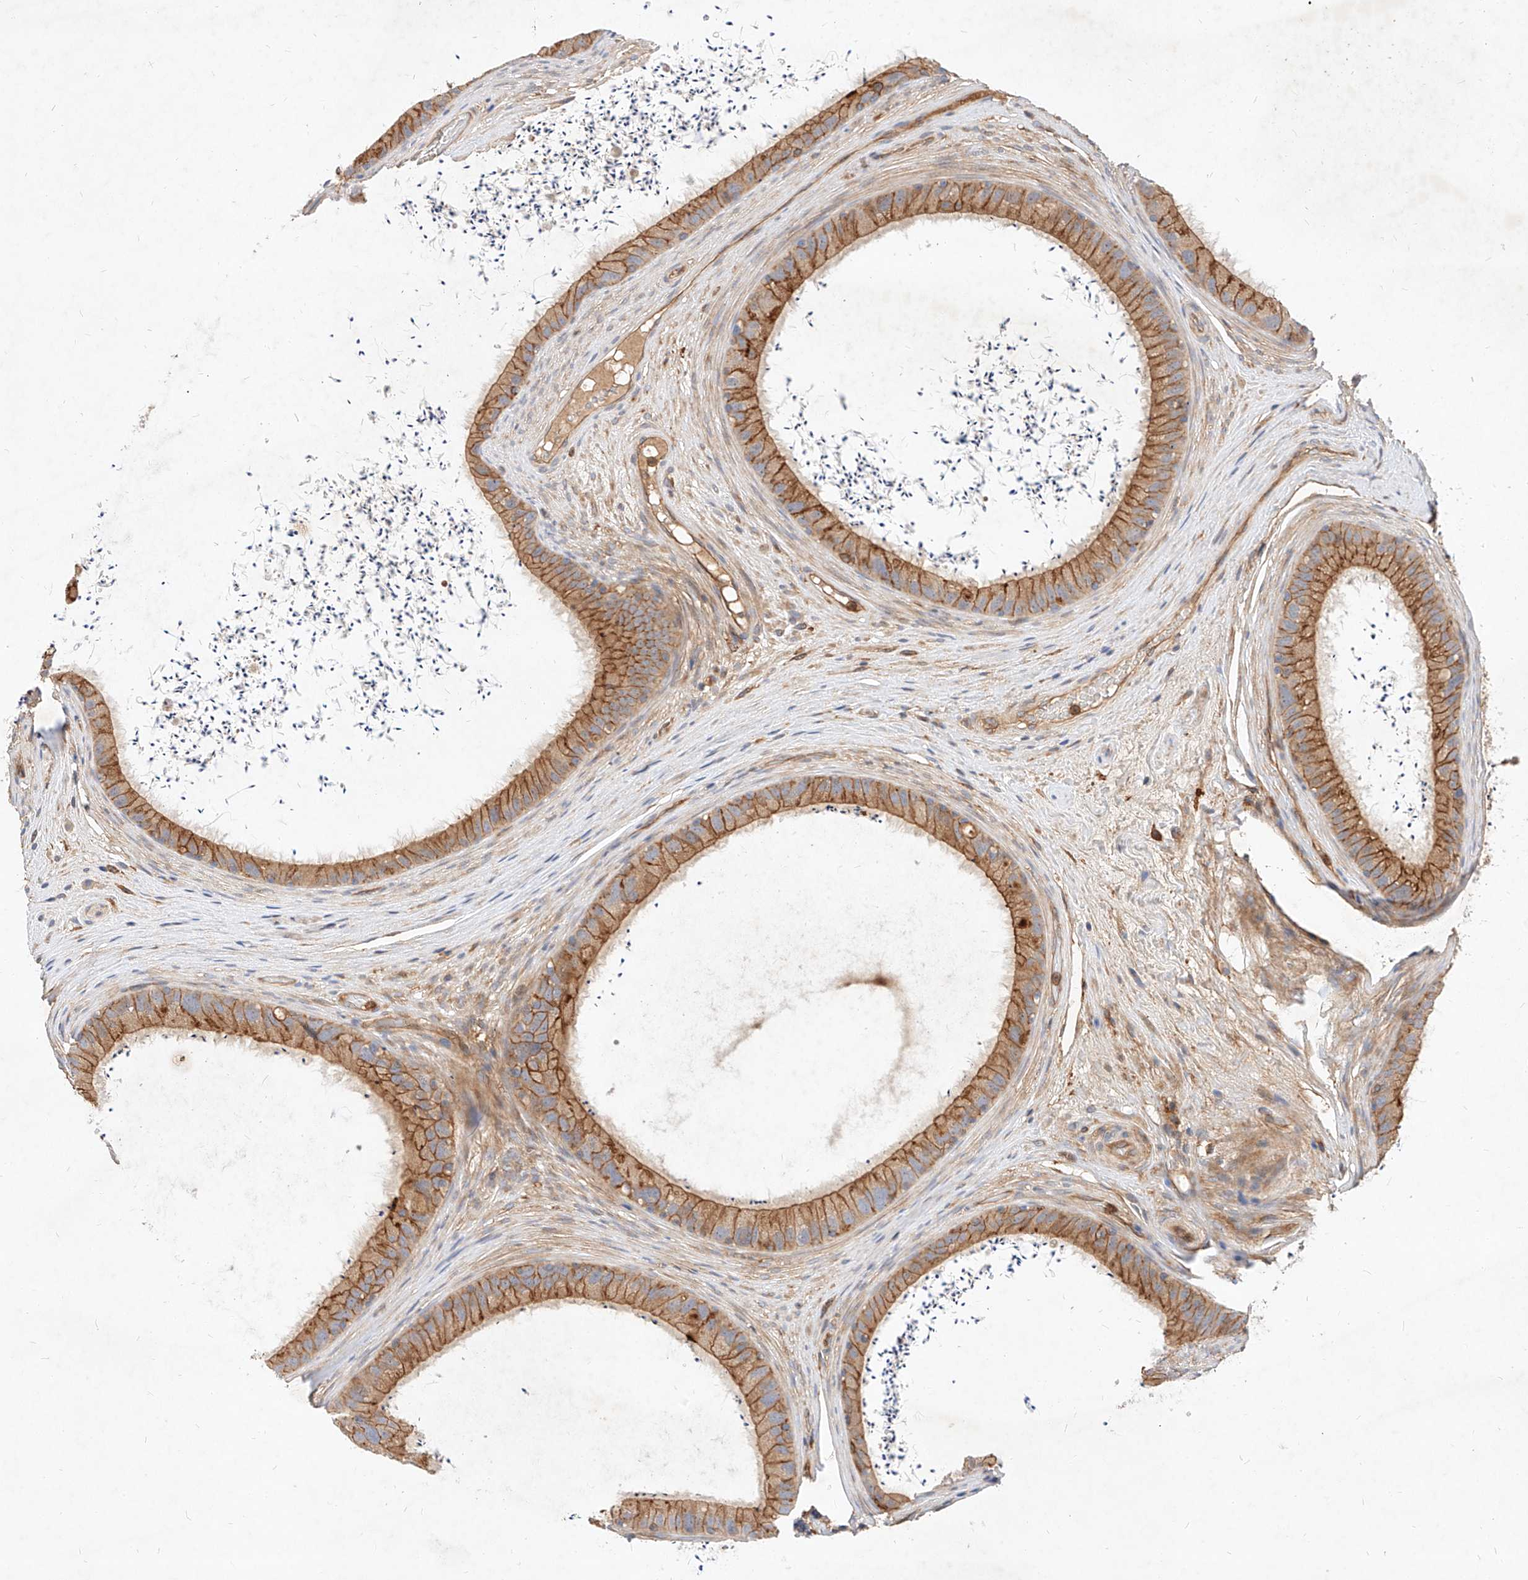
{"staining": {"intensity": "moderate", "quantity": "25%-75%", "location": "cytoplasmic/membranous"}, "tissue": "epididymis", "cell_type": "Glandular cells", "image_type": "normal", "snomed": [{"axis": "morphology", "description": "Normal tissue, NOS"}, {"axis": "topography", "description": "Epididymis, spermatic cord, NOS"}], "caption": "Immunohistochemistry micrograph of benign human epididymis stained for a protein (brown), which demonstrates medium levels of moderate cytoplasmic/membranous expression in approximately 25%-75% of glandular cells.", "gene": "NFAM1", "patient": {"sex": "male", "age": 50}}